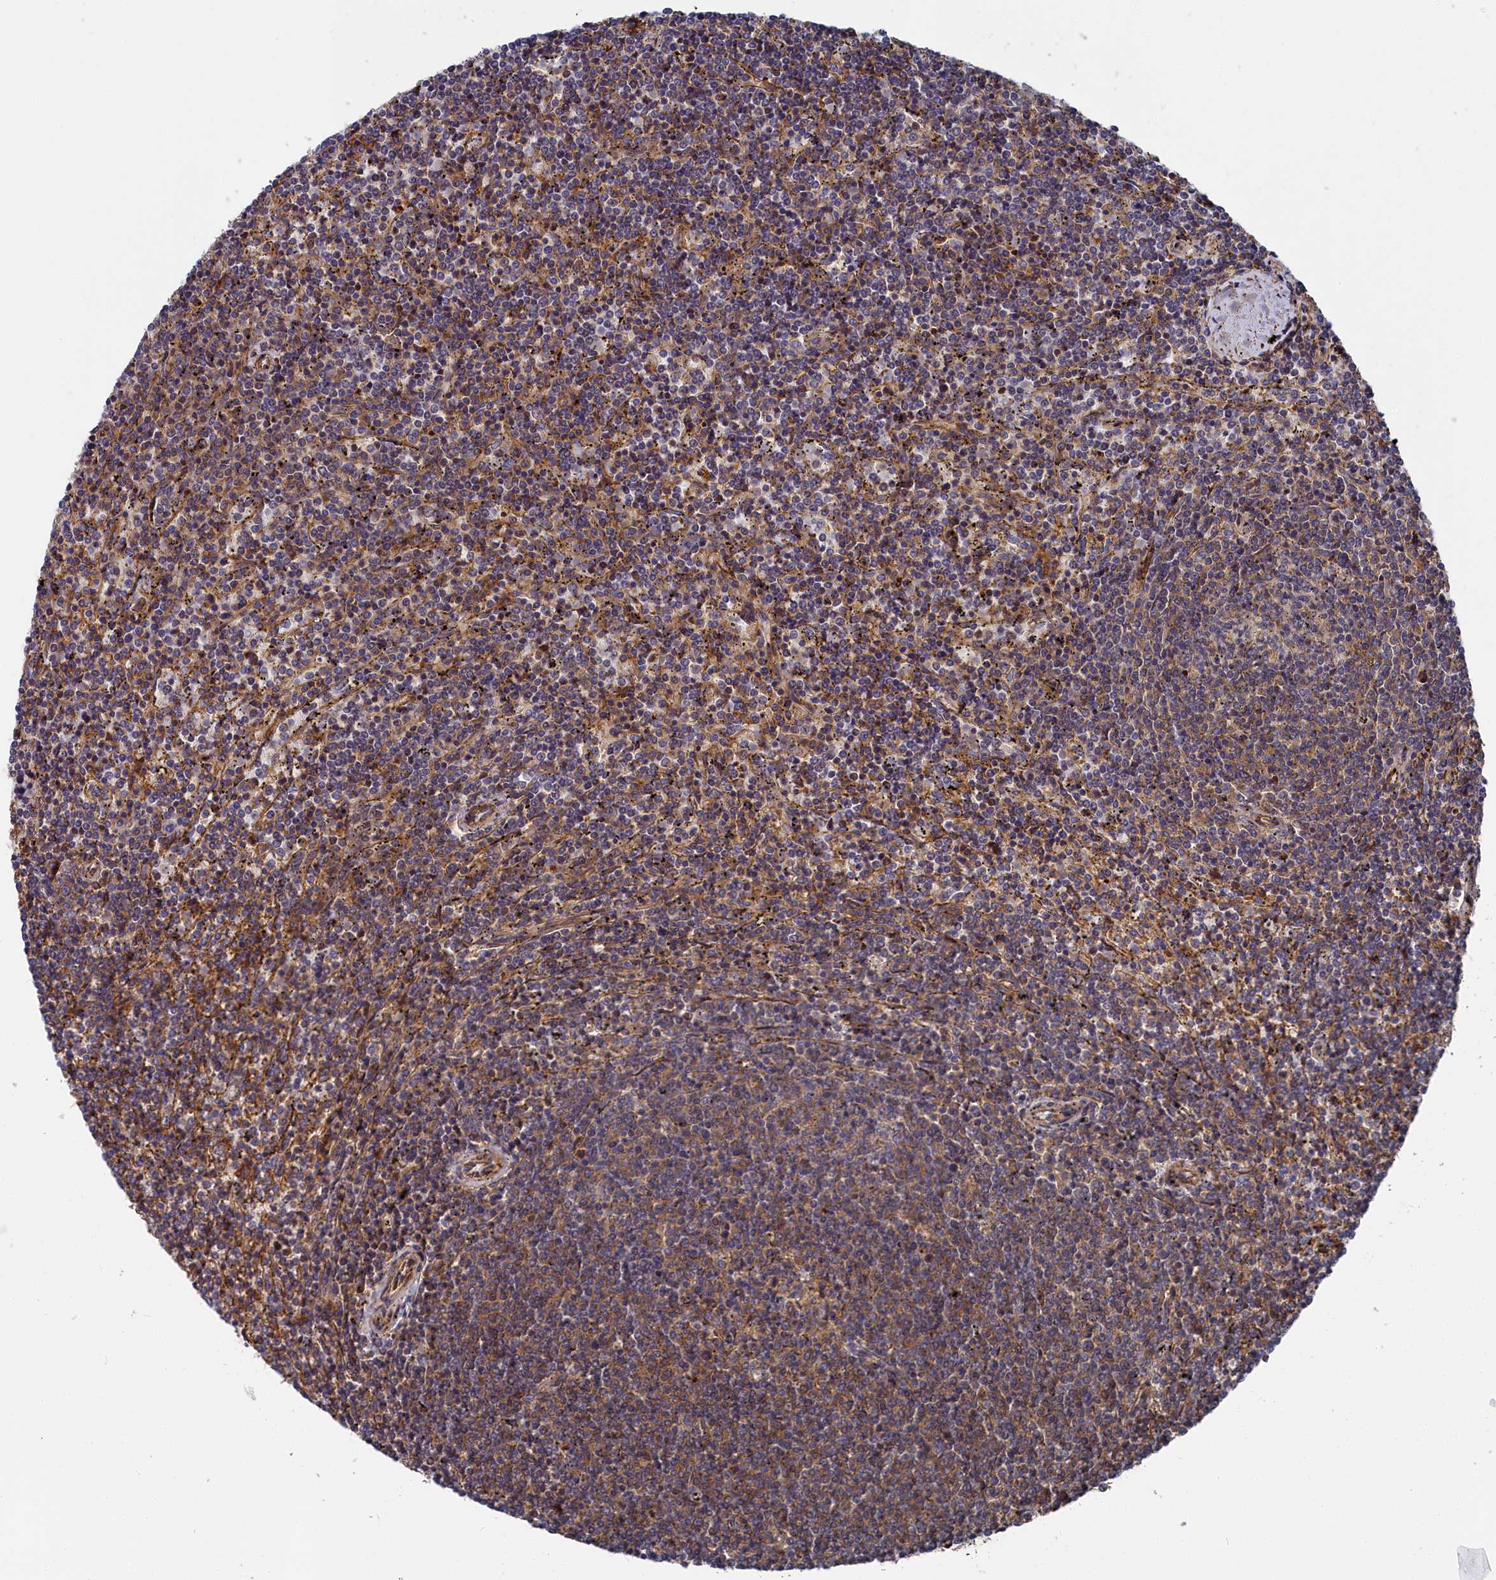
{"staining": {"intensity": "moderate", "quantity": "25%-75%", "location": "cytoplasmic/membranous"}, "tissue": "lymphoma", "cell_type": "Tumor cells", "image_type": "cancer", "snomed": [{"axis": "morphology", "description": "Malignant lymphoma, non-Hodgkin's type, Low grade"}, {"axis": "topography", "description": "Spleen"}], "caption": "Tumor cells display moderate cytoplasmic/membranous expression in approximately 25%-75% of cells in lymphoma. (DAB (3,3'-diaminobenzidine) IHC with brightfield microscopy, high magnification).", "gene": "LDHD", "patient": {"sex": "female", "age": 50}}